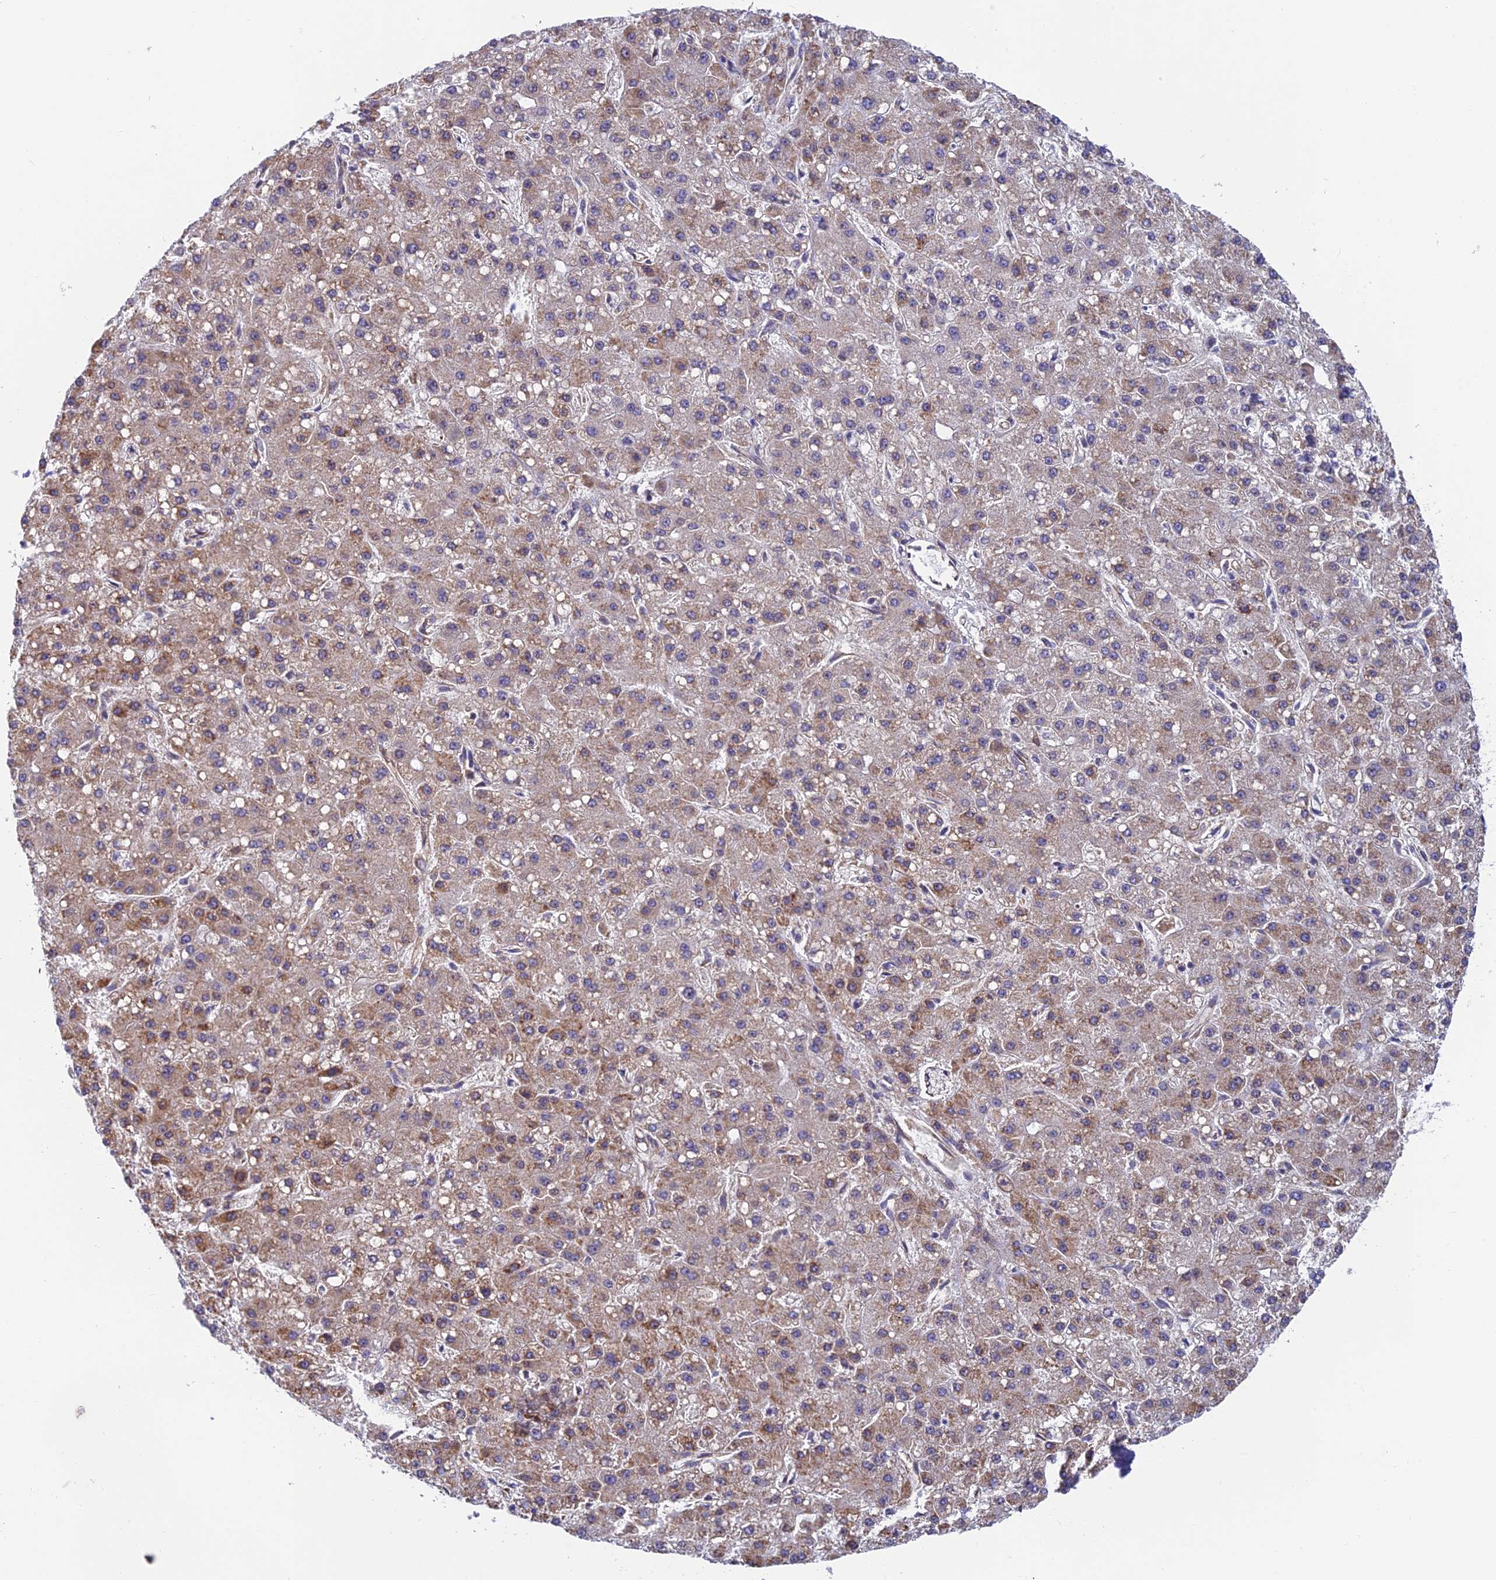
{"staining": {"intensity": "weak", "quantity": "25%-75%", "location": "cytoplasmic/membranous"}, "tissue": "liver cancer", "cell_type": "Tumor cells", "image_type": "cancer", "snomed": [{"axis": "morphology", "description": "Carcinoma, Hepatocellular, NOS"}, {"axis": "topography", "description": "Liver"}], "caption": "Liver cancer (hepatocellular carcinoma) tissue demonstrates weak cytoplasmic/membranous expression in approximately 25%-75% of tumor cells, visualized by immunohistochemistry.", "gene": "IPO5", "patient": {"sex": "male", "age": 67}}